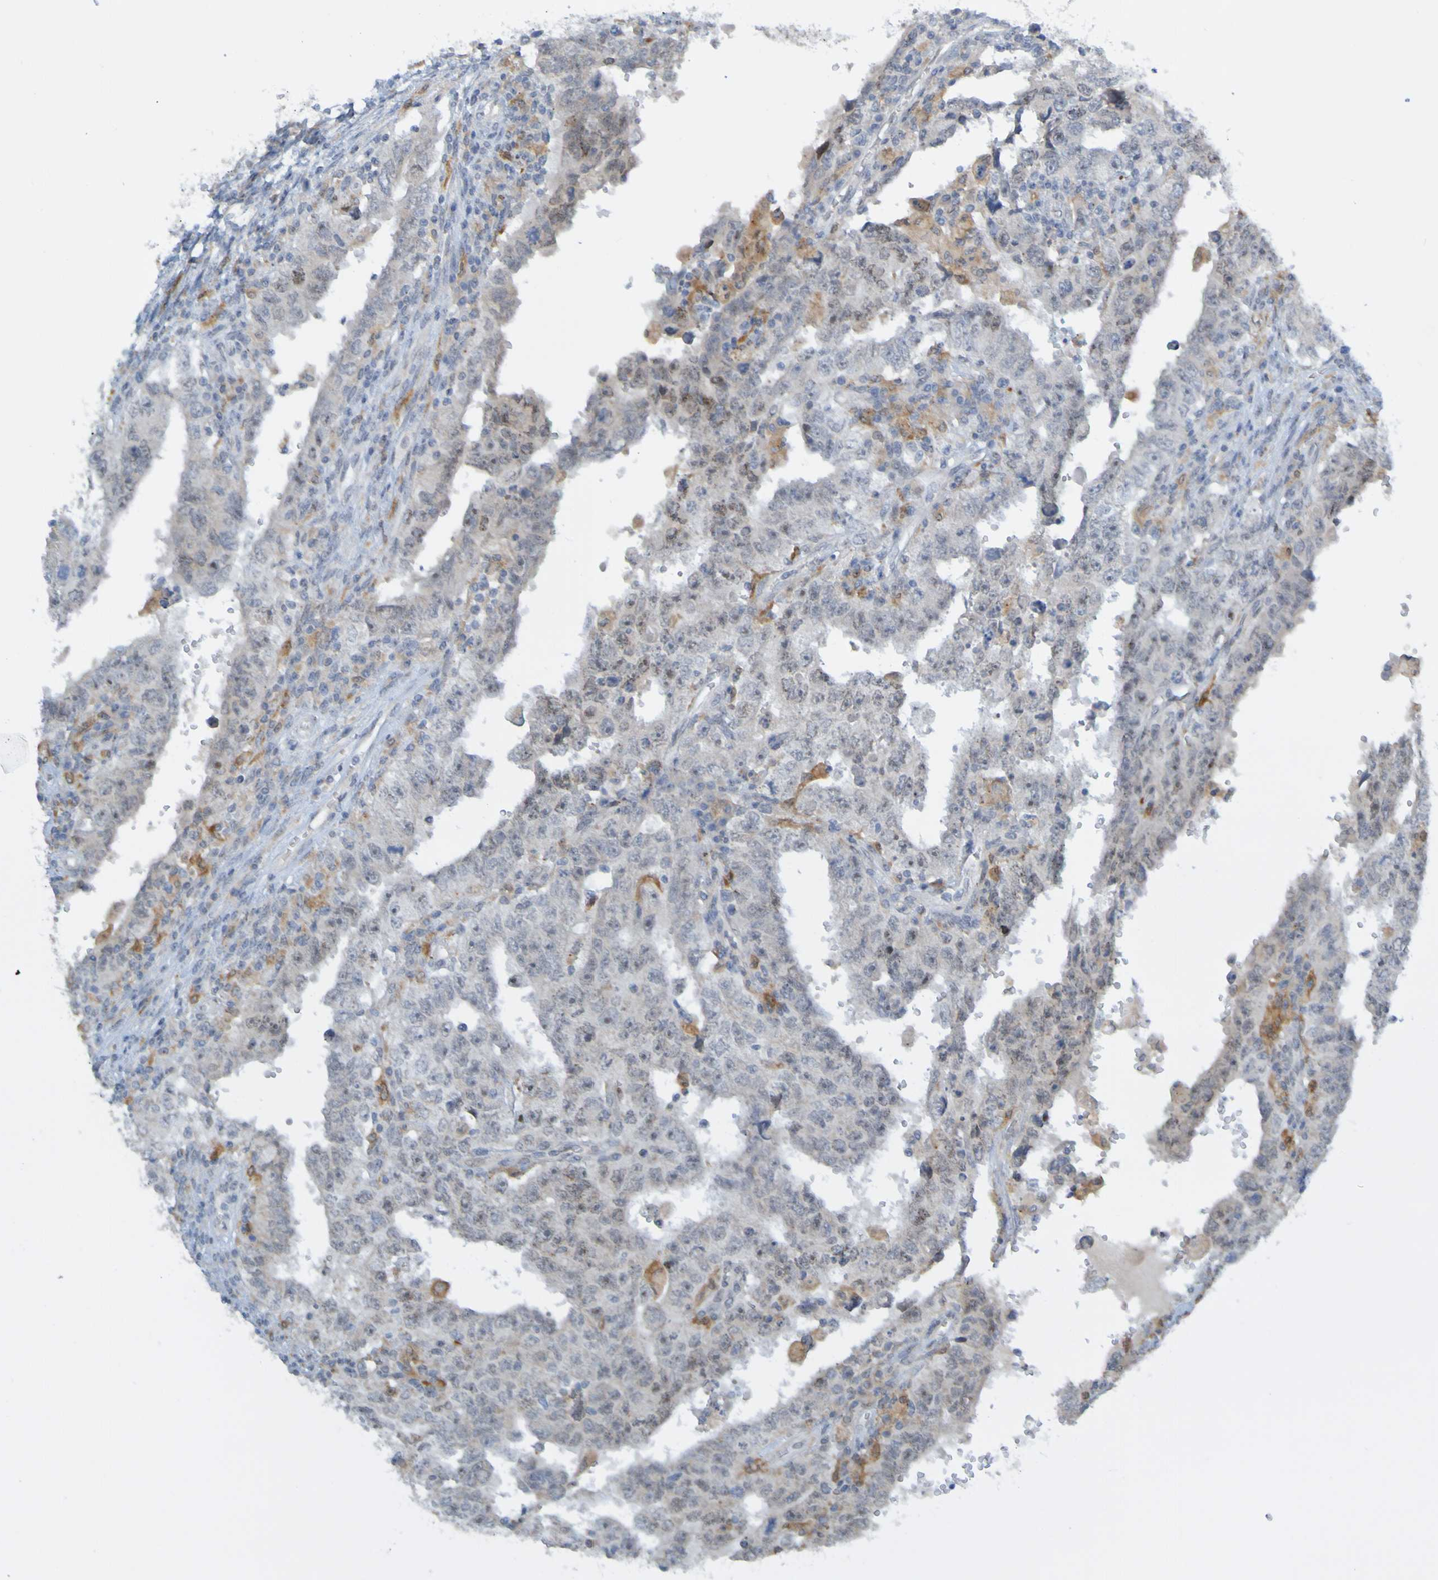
{"staining": {"intensity": "weak", "quantity": "<25%", "location": "cytoplasmic/membranous"}, "tissue": "testis cancer", "cell_type": "Tumor cells", "image_type": "cancer", "snomed": [{"axis": "morphology", "description": "Carcinoma, Embryonal, NOS"}, {"axis": "topography", "description": "Testis"}], "caption": "A high-resolution histopathology image shows immunohistochemistry (IHC) staining of embryonal carcinoma (testis), which displays no significant staining in tumor cells.", "gene": "LILRB5", "patient": {"sex": "male", "age": 26}}